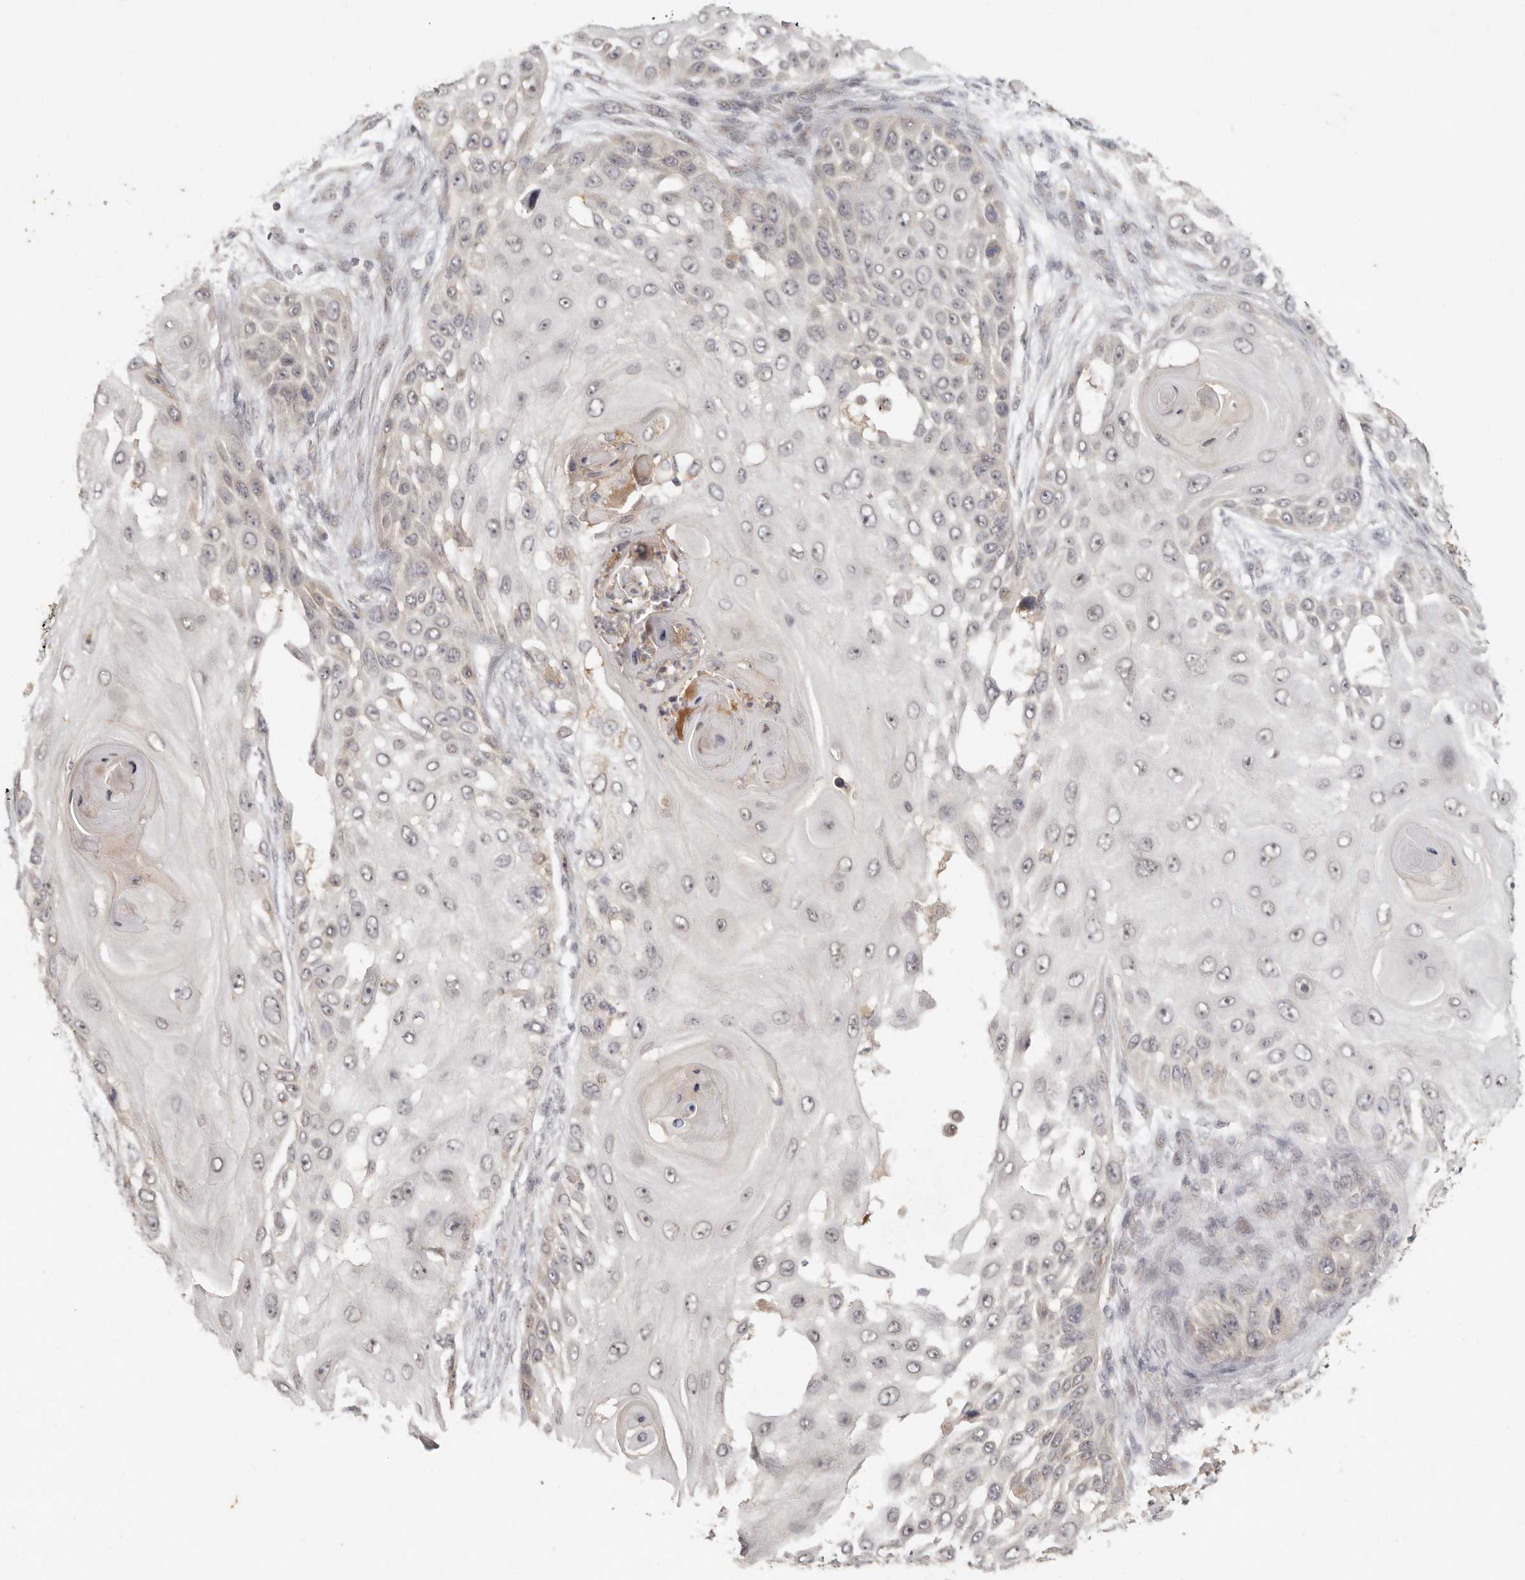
{"staining": {"intensity": "weak", "quantity": "<25%", "location": "cytoplasmic/membranous"}, "tissue": "skin cancer", "cell_type": "Tumor cells", "image_type": "cancer", "snomed": [{"axis": "morphology", "description": "Squamous cell carcinoma, NOS"}, {"axis": "topography", "description": "Skin"}], "caption": "DAB immunohistochemical staining of squamous cell carcinoma (skin) exhibits no significant positivity in tumor cells. (DAB (3,3'-diaminobenzidine) immunohistochemistry visualized using brightfield microscopy, high magnification).", "gene": "LRRC75A", "patient": {"sex": "female", "age": 44}}